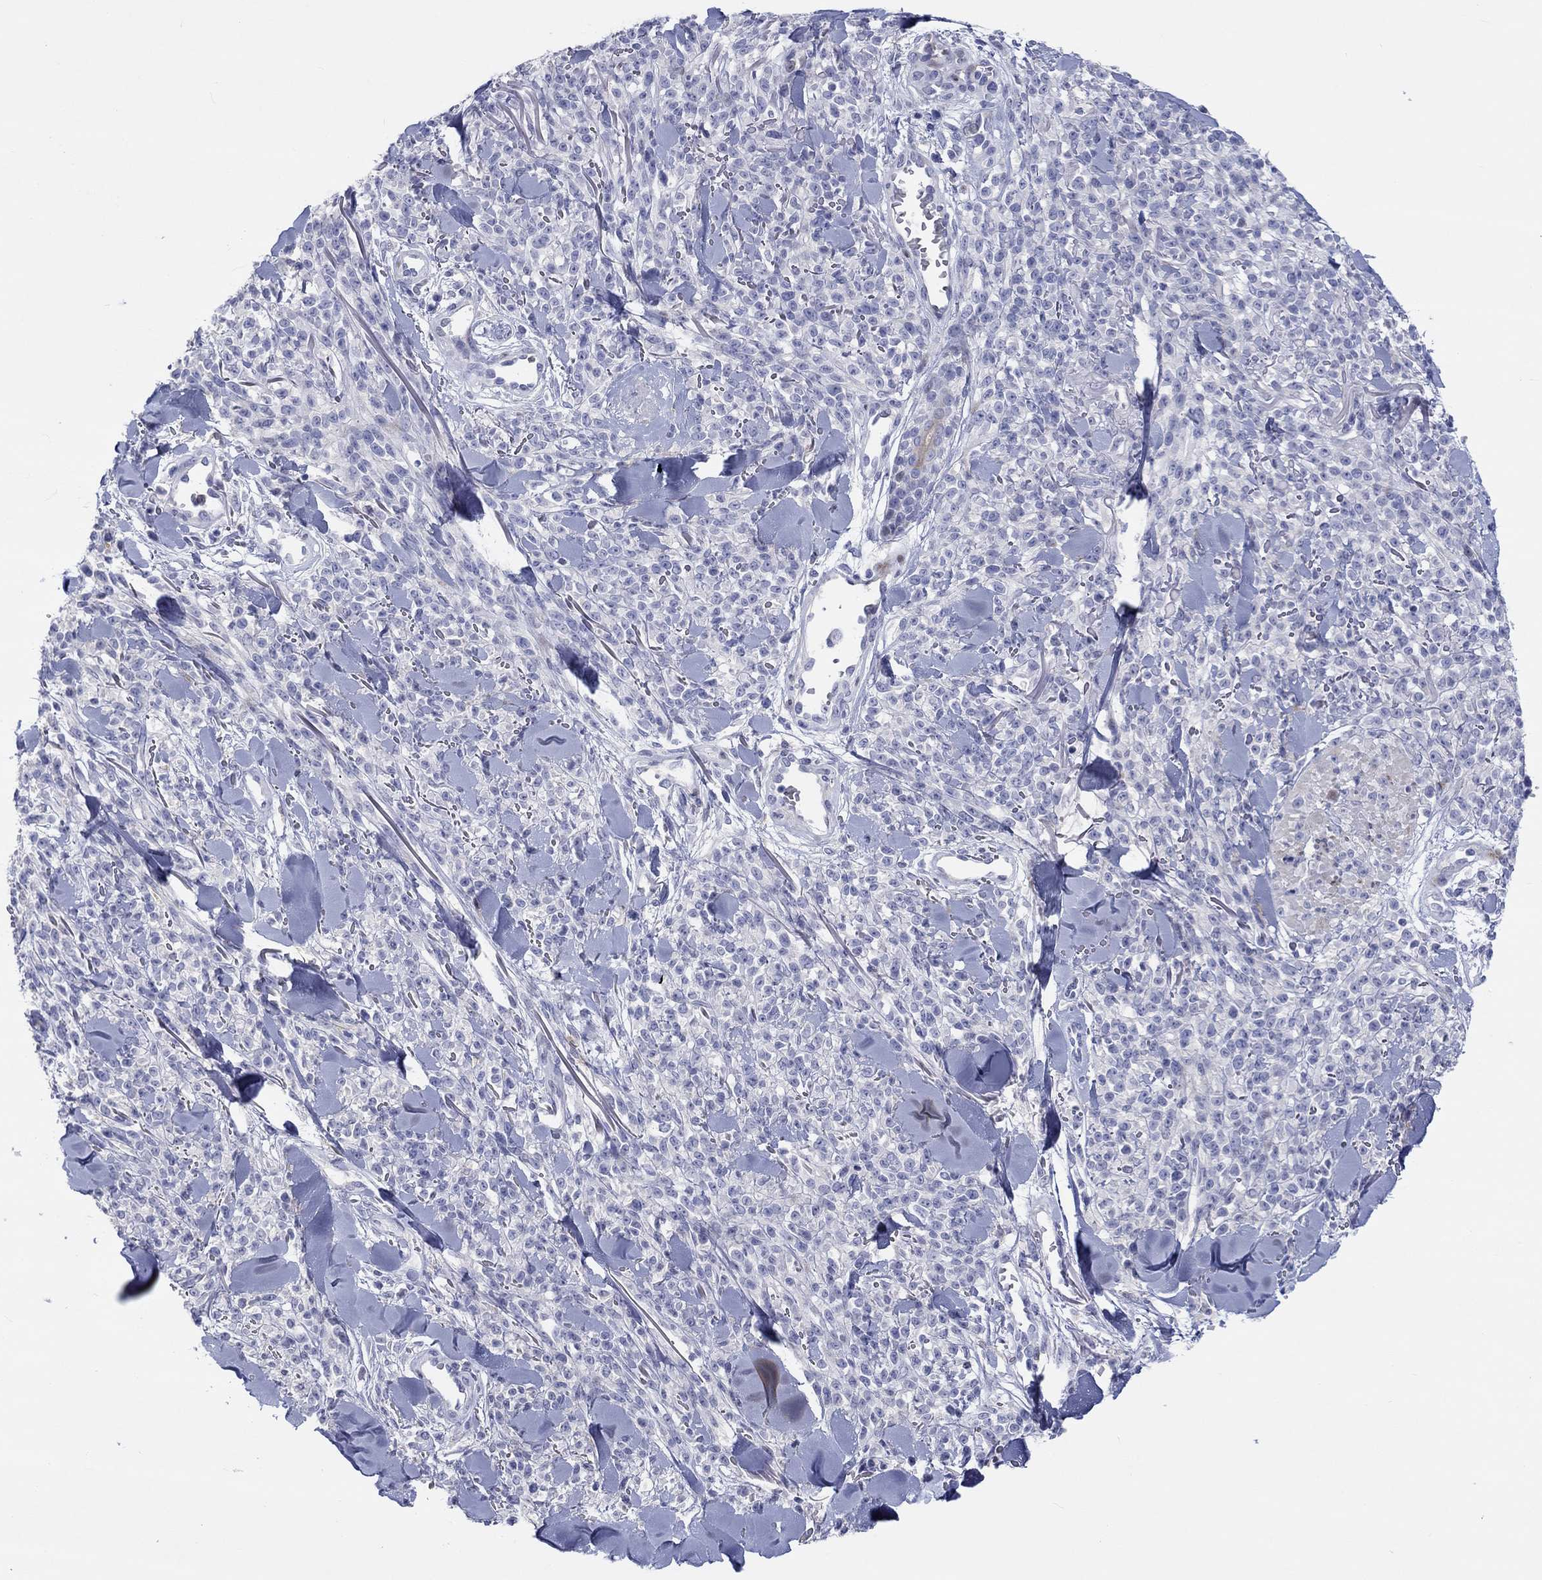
{"staining": {"intensity": "negative", "quantity": "none", "location": "none"}, "tissue": "melanoma", "cell_type": "Tumor cells", "image_type": "cancer", "snomed": [{"axis": "morphology", "description": "Malignant melanoma, NOS"}, {"axis": "topography", "description": "Skin"}, {"axis": "topography", "description": "Skin of trunk"}], "caption": "IHC micrograph of neoplastic tissue: melanoma stained with DAB (3,3'-diaminobenzidine) displays no significant protein positivity in tumor cells.", "gene": "ARHGAP36", "patient": {"sex": "male", "age": 74}}